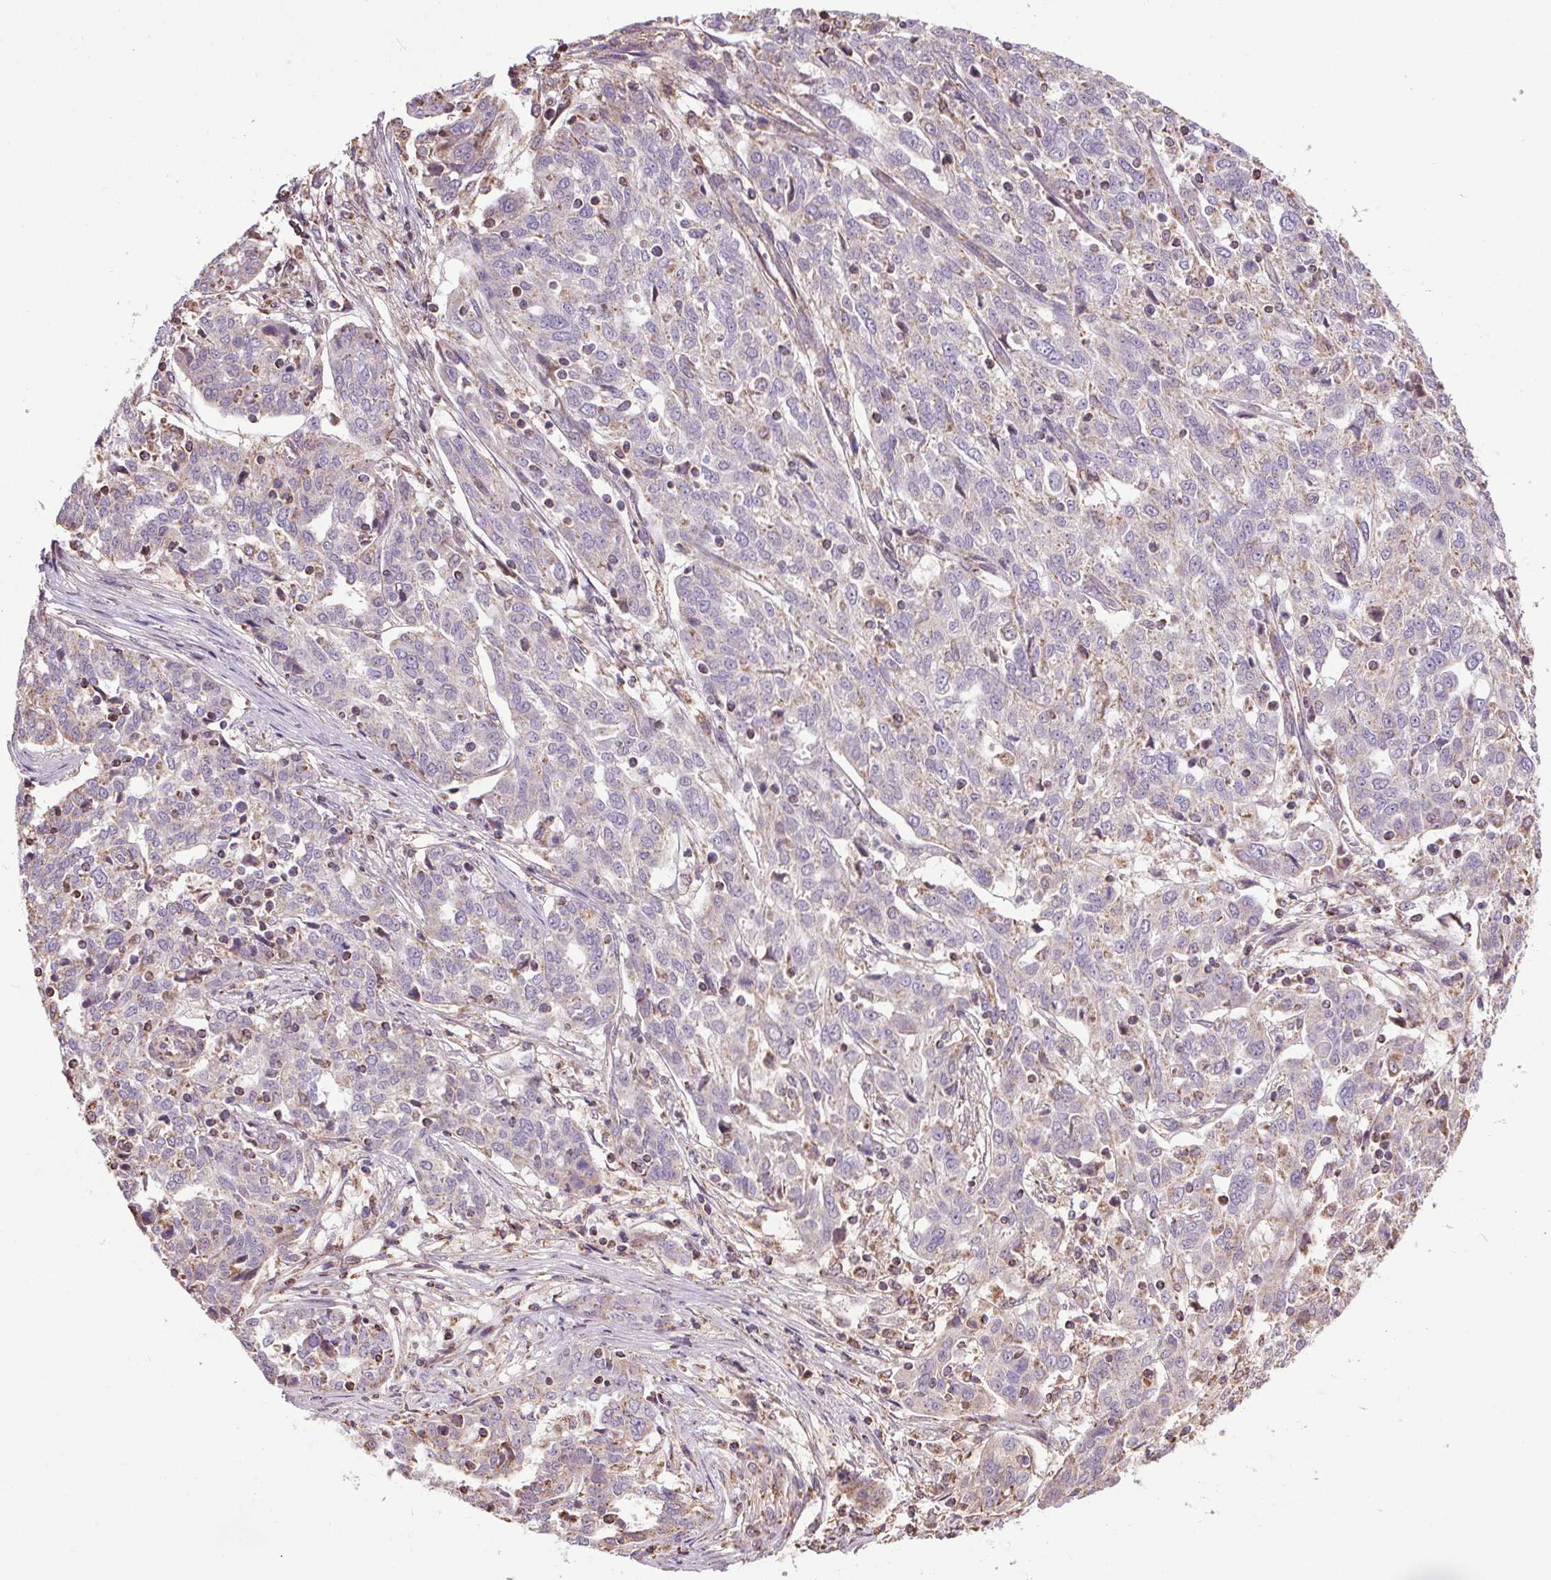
{"staining": {"intensity": "moderate", "quantity": "<25%", "location": "cytoplasmic/membranous"}, "tissue": "ovarian cancer", "cell_type": "Tumor cells", "image_type": "cancer", "snomed": [{"axis": "morphology", "description": "Cystadenocarcinoma, serous, NOS"}, {"axis": "topography", "description": "Ovary"}], "caption": "Human serous cystadenocarcinoma (ovarian) stained with a protein marker demonstrates moderate staining in tumor cells.", "gene": "ZNF548", "patient": {"sex": "female", "age": 67}}